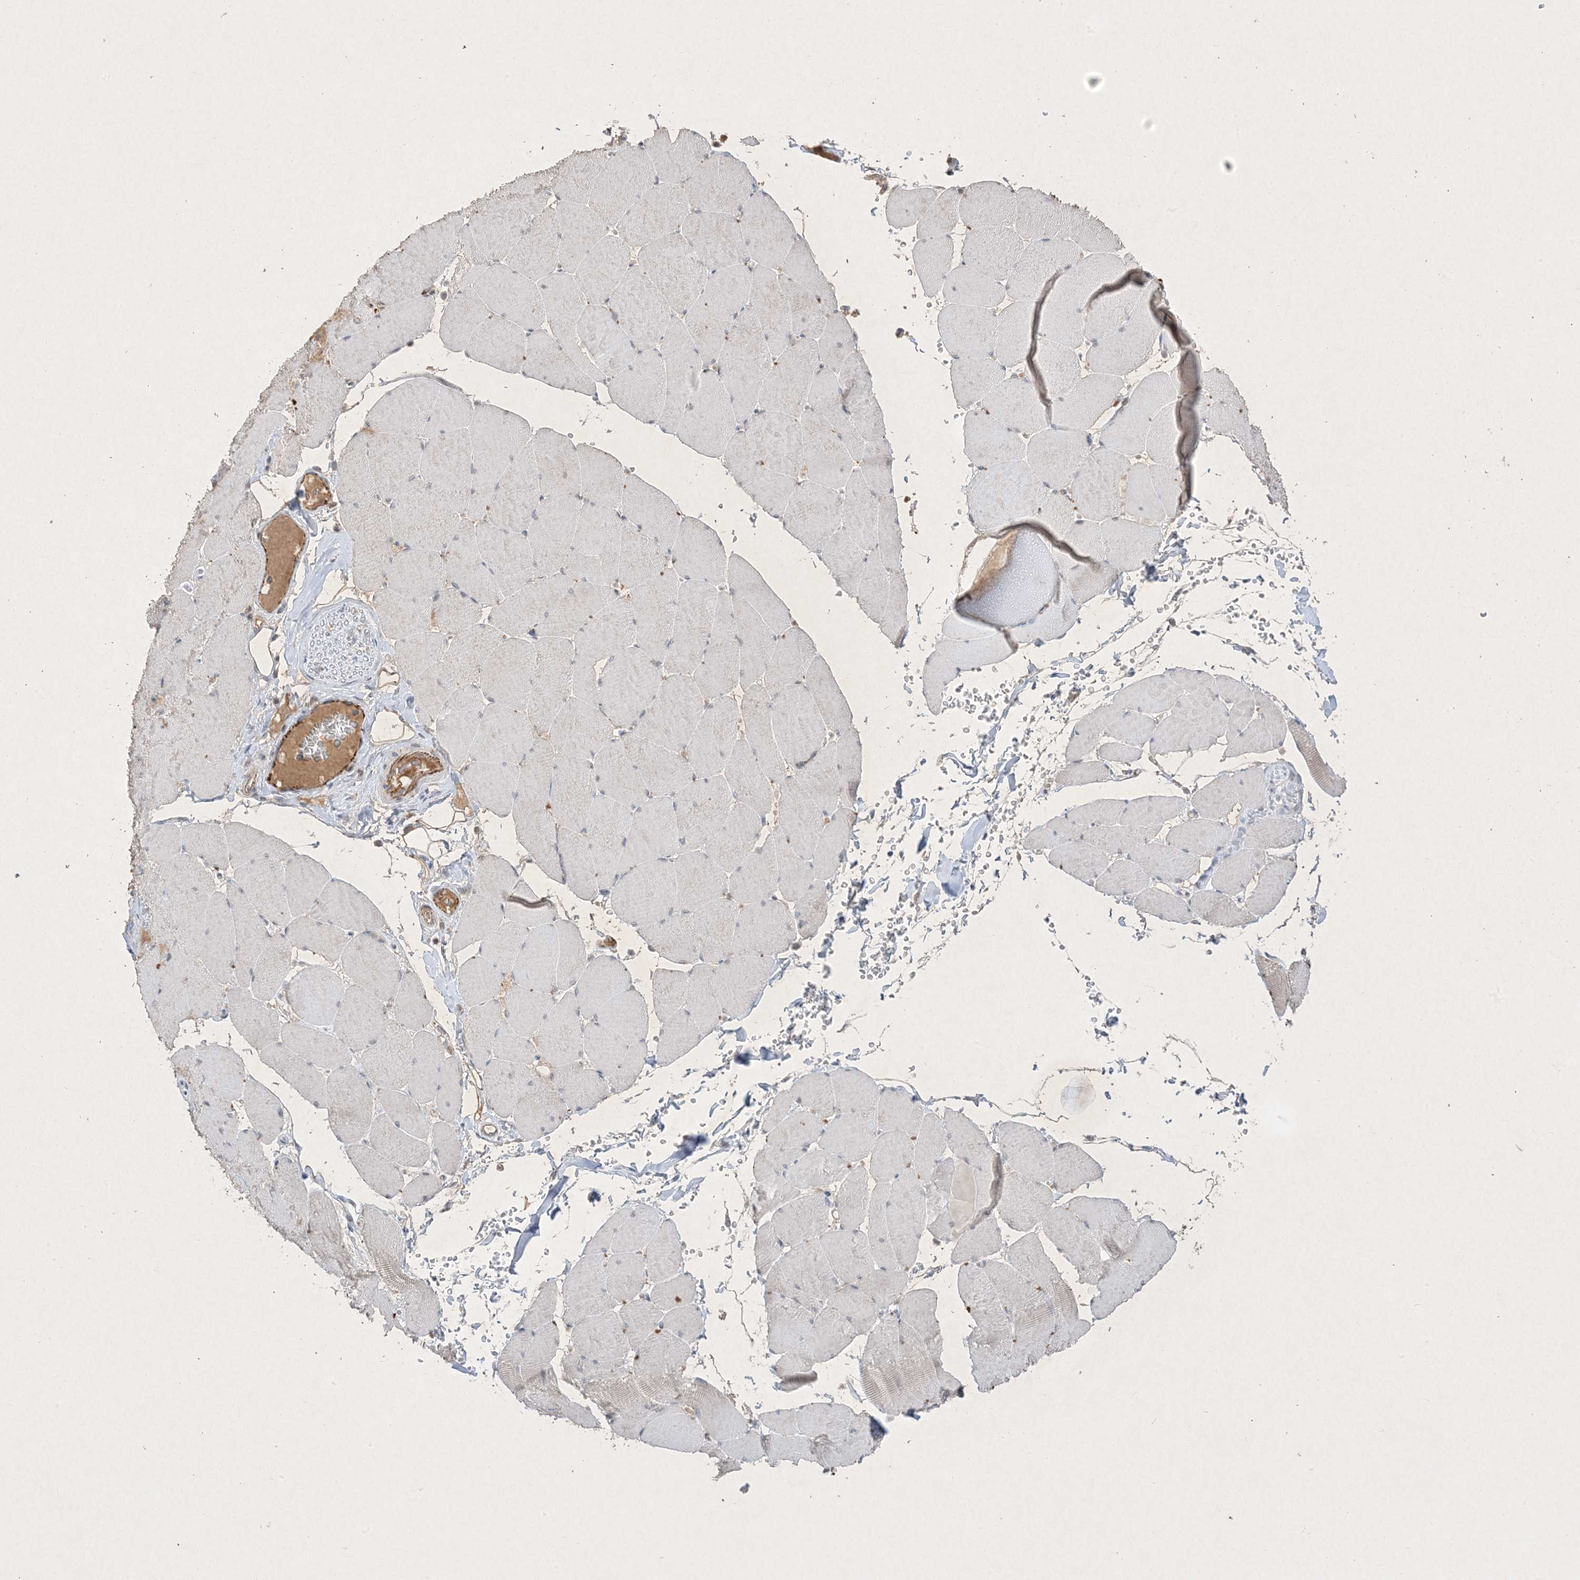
{"staining": {"intensity": "negative", "quantity": "none", "location": "none"}, "tissue": "skeletal muscle", "cell_type": "Myocytes", "image_type": "normal", "snomed": [{"axis": "morphology", "description": "Normal tissue, NOS"}, {"axis": "topography", "description": "Skeletal muscle"}, {"axis": "topography", "description": "Head-Neck"}], "caption": "Immunohistochemical staining of unremarkable human skeletal muscle exhibits no significant positivity in myocytes. (IHC, brightfield microscopy, high magnification).", "gene": "PRSS36", "patient": {"sex": "male", "age": 66}}